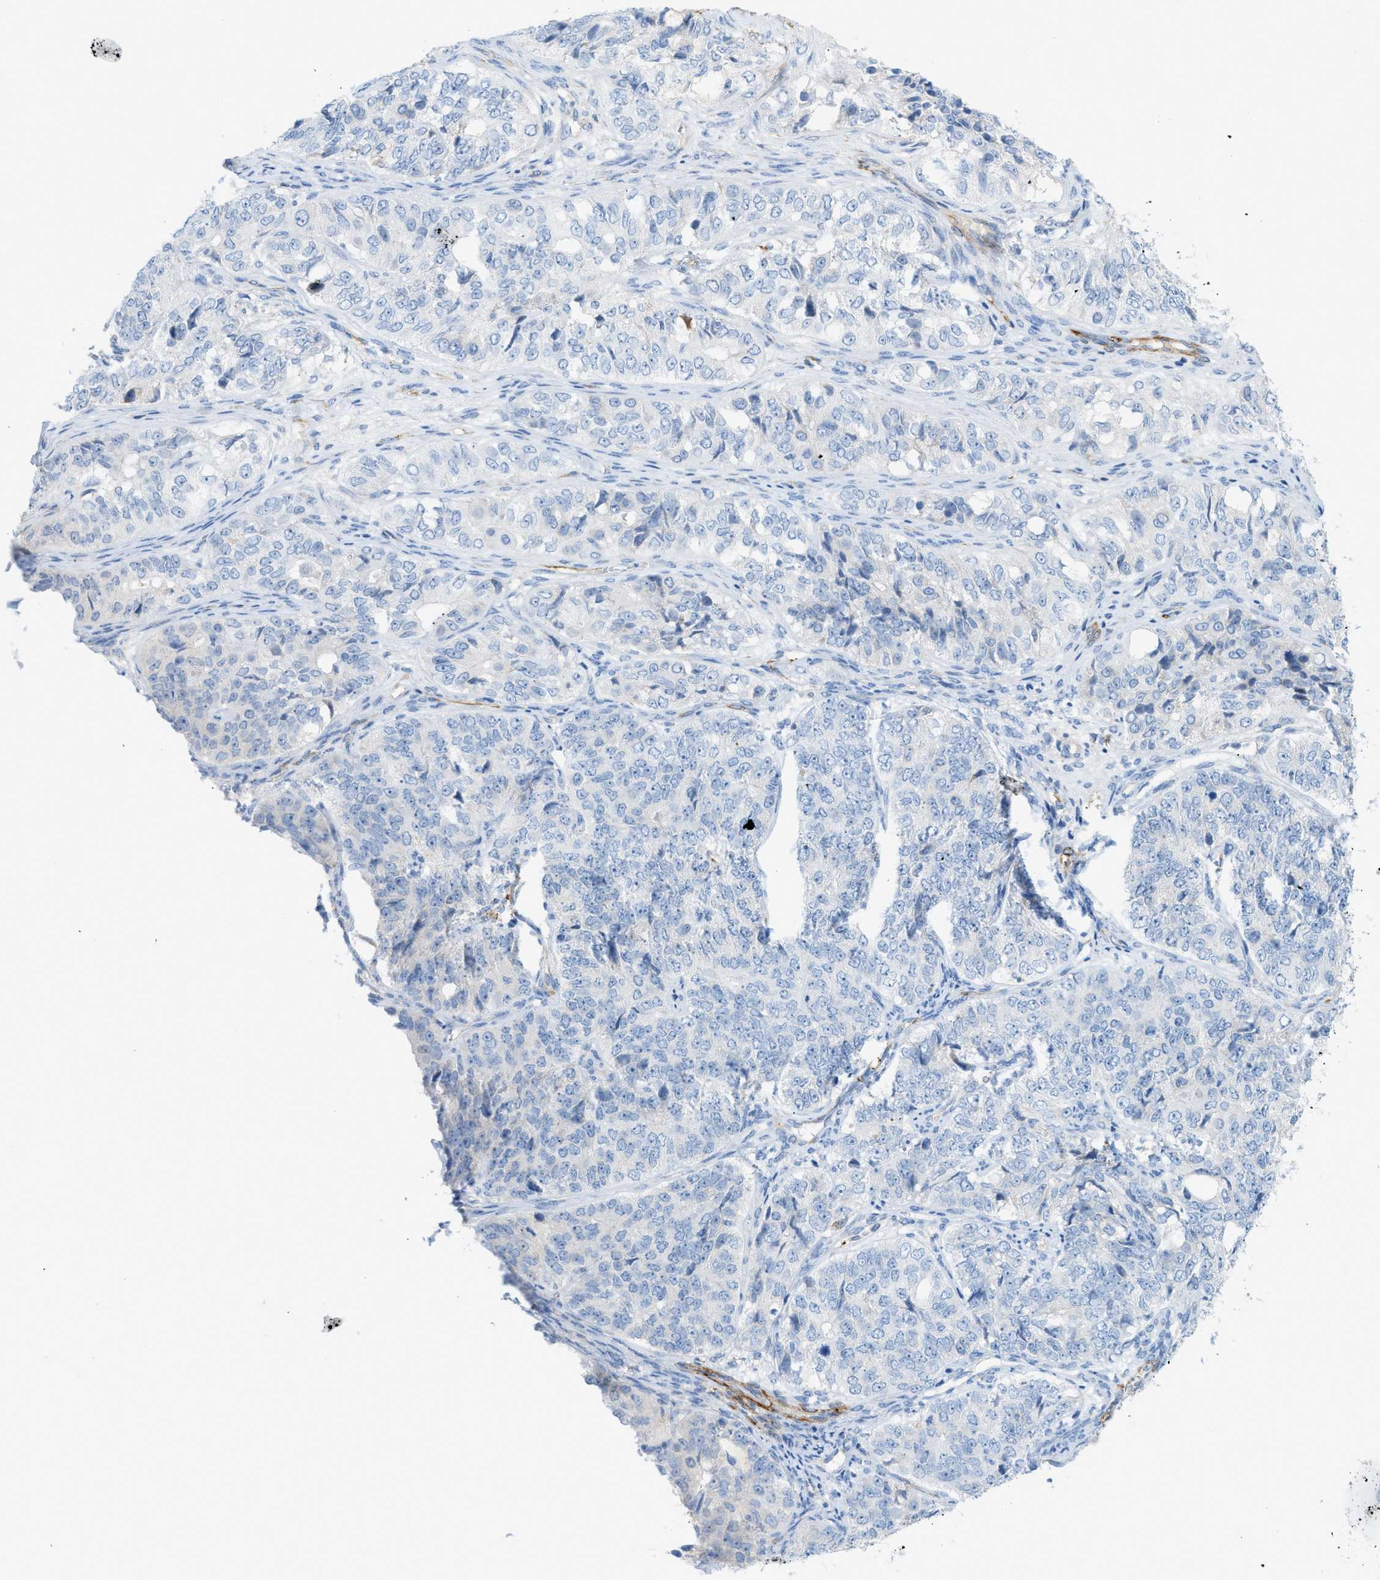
{"staining": {"intensity": "negative", "quantity": "none", "location": "none"}, "tissue": "ovarian cancer", "cell_type": "Tumor cells", "image_type": "cancer", "snomed": [{"axis": "morphology", "description": "Carcinoma, endometroid"}, {"axis": "topography", "description": "Ovary"}], "caption": "Immunohistochemistry micrograph of ovarian cancer stained for a protein (brown), which shows no positivity in tumor cells.", "gene": "MYH11", "patient": {"sex": "female", "age": 51}}